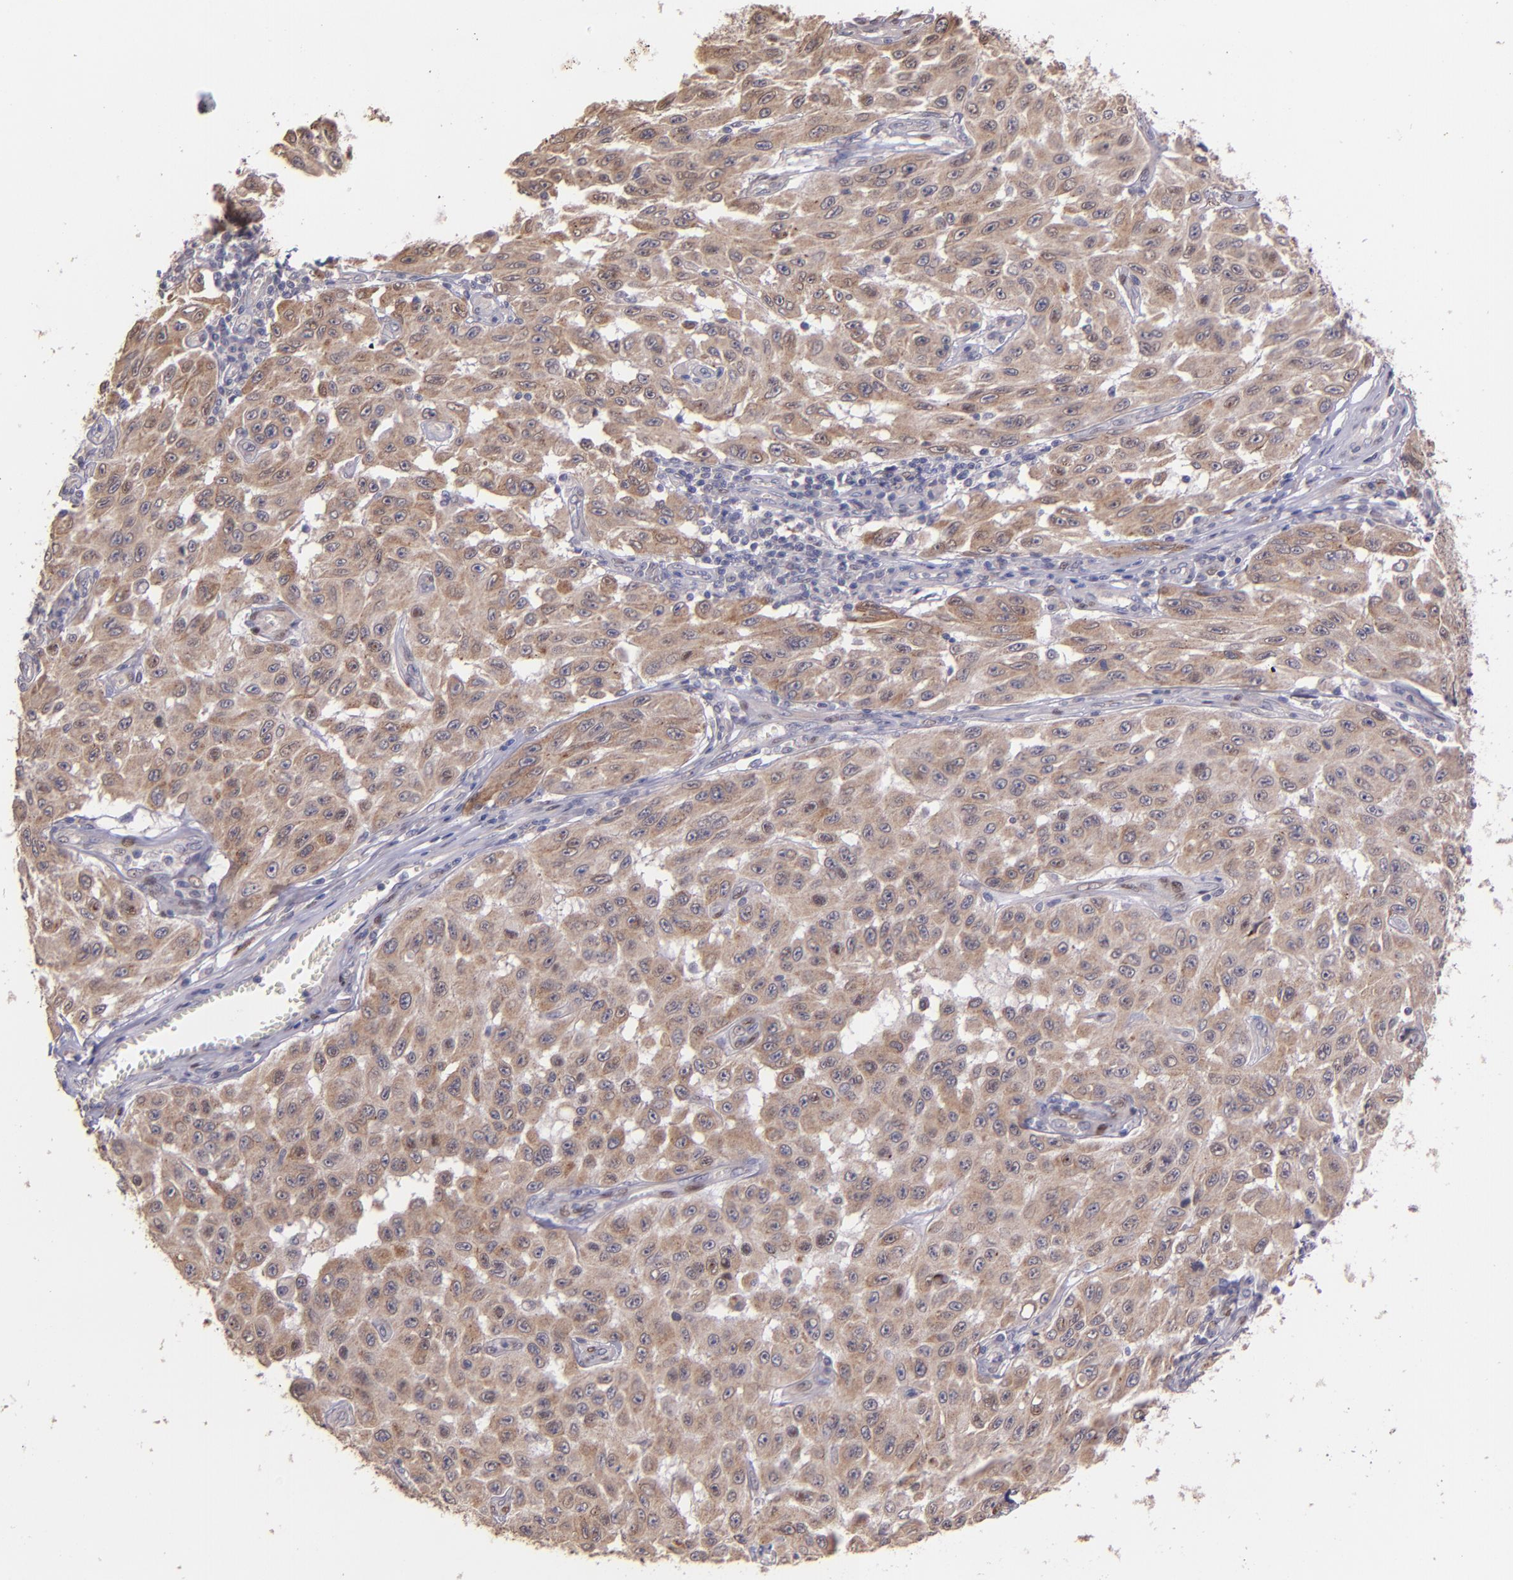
{"staining": {"intensity": "moderate", "quantity": "25%-75%", "location": "cytoplasmic/membranous"}, "tissue": "melanoma", "cell_type": "Tumor cells", "image_type": "cancer", "snomed": [{"axis": "morphology", "description": "Malignant melanoma, NOS"}, {"axis": "topography", "description": "Skin"}], "caption": "DAB (3,3'-diaminobenzidine) immunohistochemical staining of human malignant melanoma displays moderate cytoplasmic/membranous protein expression in approximately 25%-75% of tumor cells.", "gene": "NUP62CL", "patient": {"sex": "male", "age": 30}}